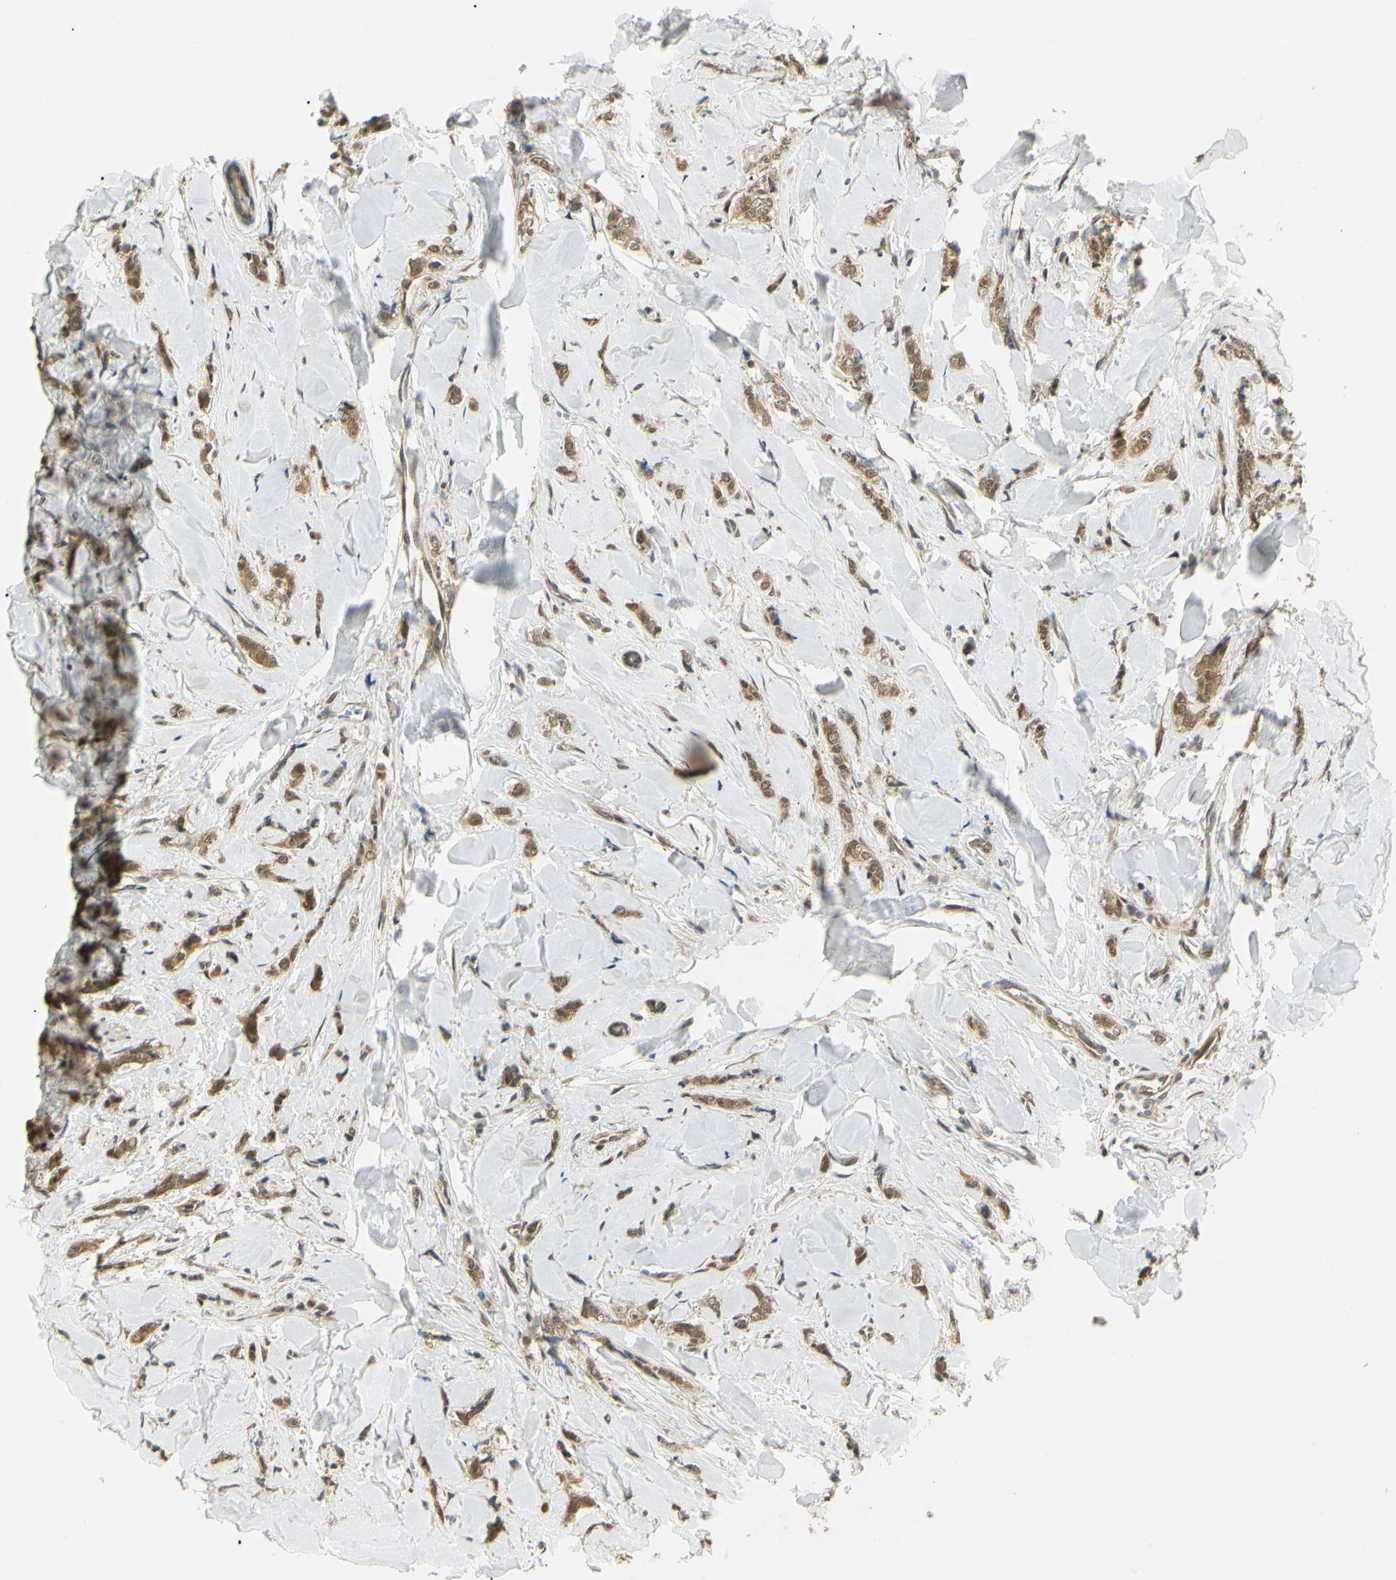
{"staining": {"intensity": "moderate", "quantity": ">75%", "location": "cytoplasmic/membranous,nuclear"}, "tissue": "breast cancer", "cell_type": "Tumor cells", "image_type": "cancer", "snomed": [{"axis": "morphology", "description": "Lobular carcinoma"}, {"axis": "topography", "description": "Skin"}, {"axis": "topography", "description": "Breast"}], "caption": "The photomicrograph demonstrates staining of lobular carcinoma (breast), revealing moderate cytoplasmic/membranous and nuclear protein positivity (brown color) within tumor cells.", "gene": "UBE2Z", "patient": {"sex": "female", "age": 46}}